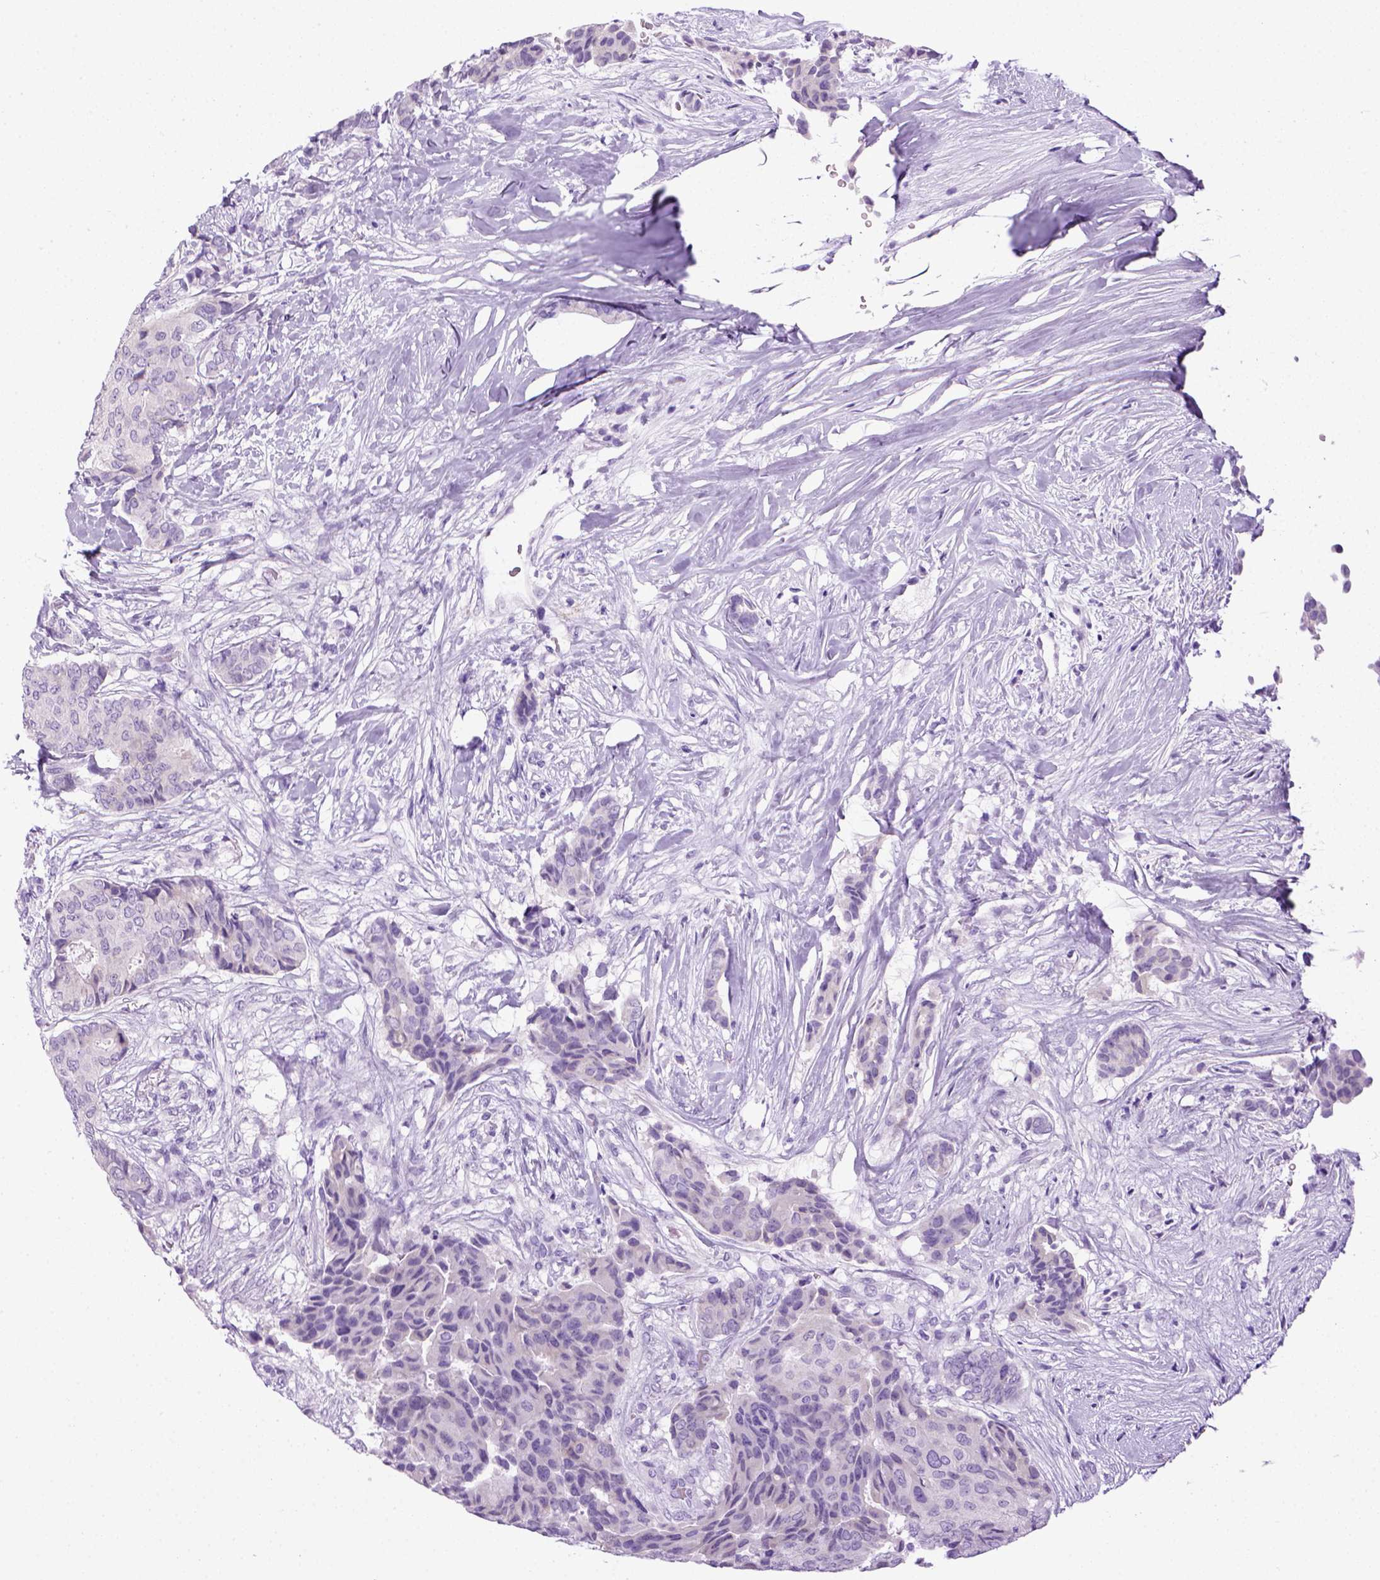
{"staining": {"intensity": "negative", "quantity": "none", "location": "none"}, "tissue": "breast cancer", "cell_type": "Tumor cells", "image_type": "cancer", "snomed": [{"axis": "morphology", "description": "Duct carcinoma"}, {"axis": "topography", "description": "Breast"}], "caption": "Immunohistochemistry (IHC) of infiltrating ductal carcinoma (breast) exhibits no positivity in tumor cells.", "gene": "SGCG", "patient": {"sex": "female", "age": 75}}